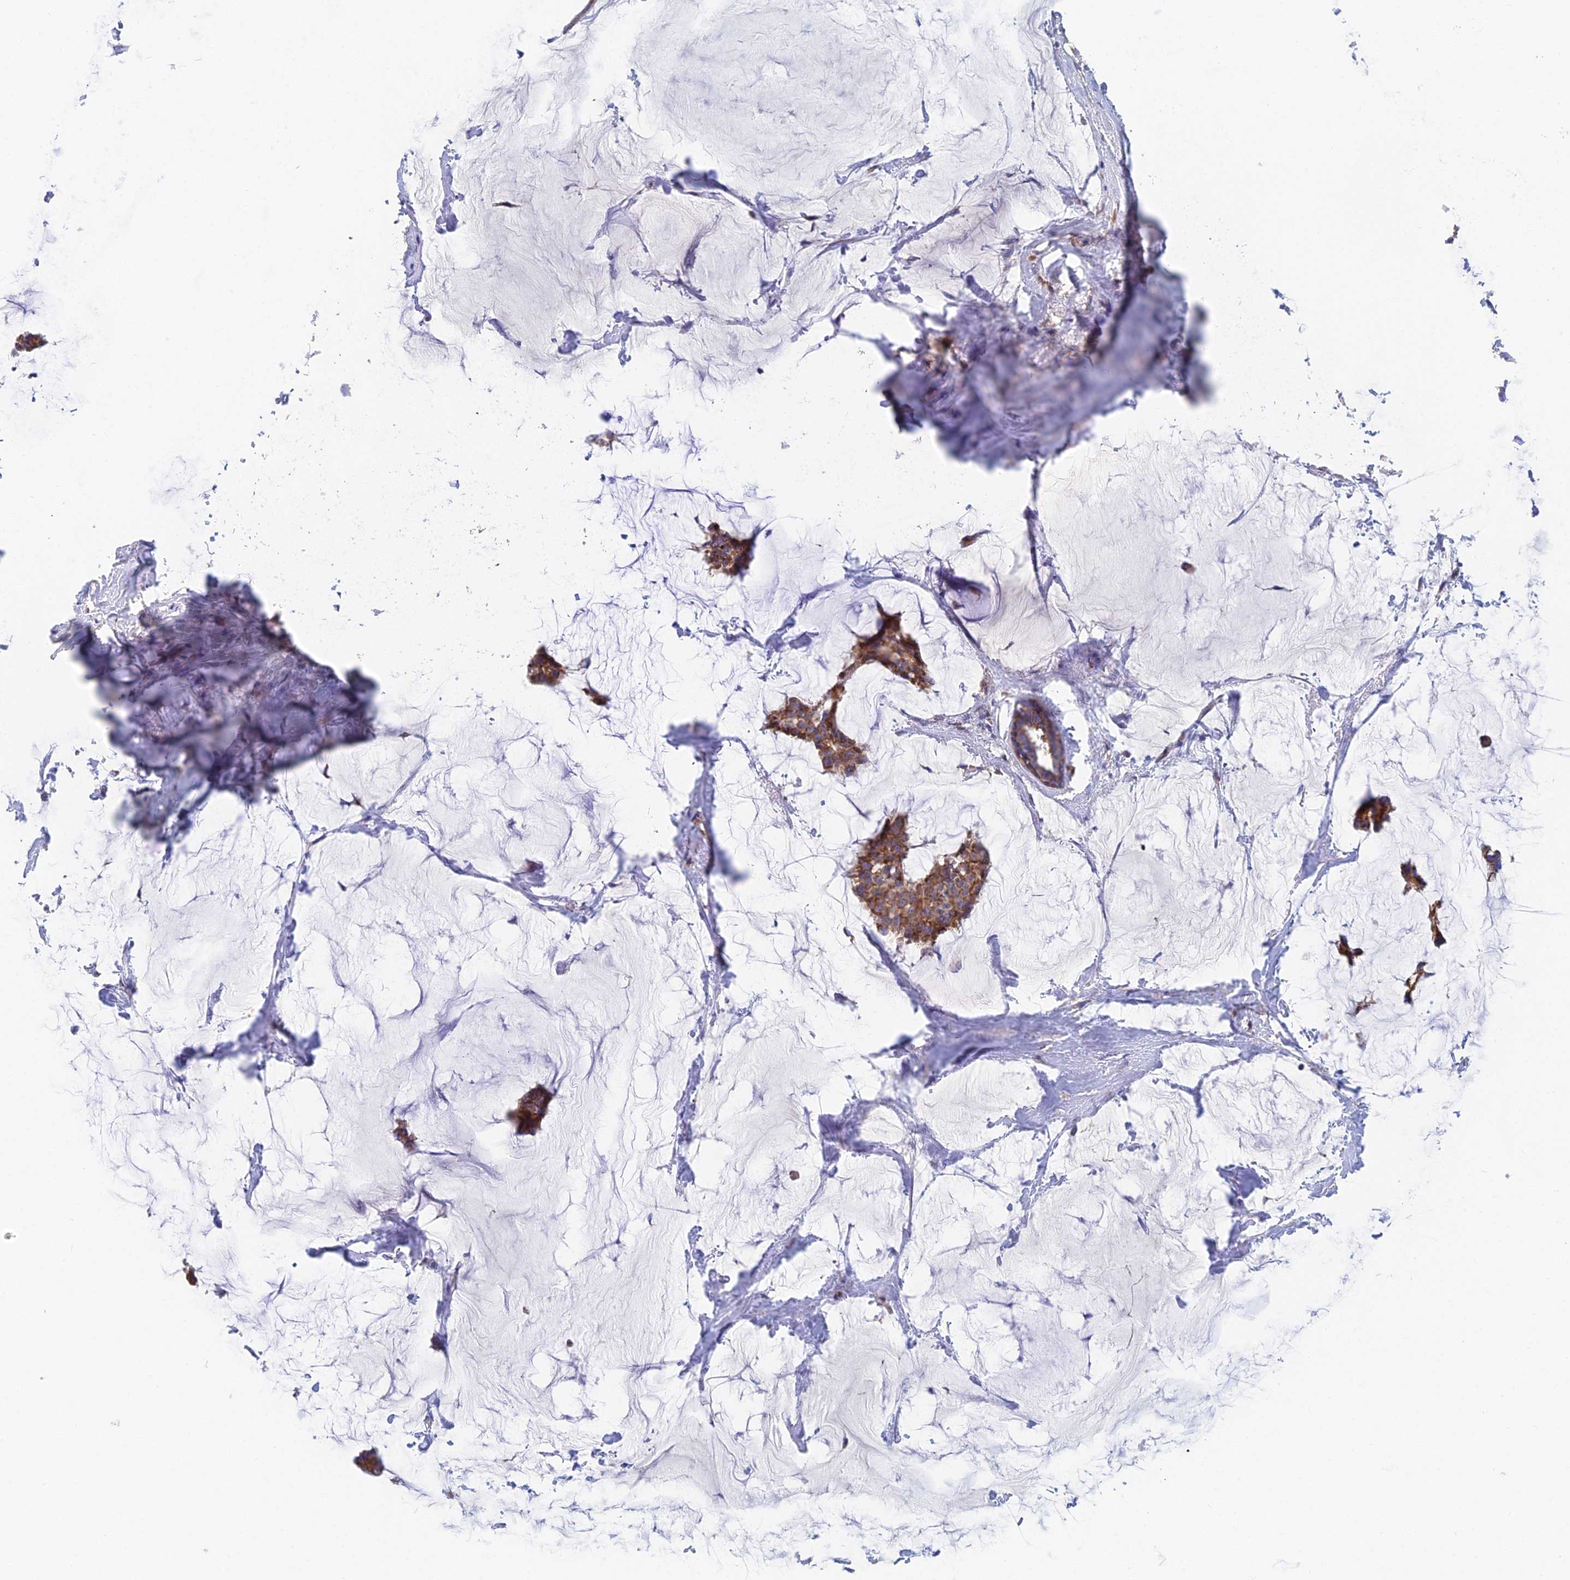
{"staining": {"intensity": "moderate", "quantity": ">75%", "location": "cytoplasmic/membranous"}, "tissue": "breast cancer", "cell_type": "Tumor cells", "image_type": "cancer", "snomed": [{"axis": "morphology", "description": "Duct carcinoma"}, {"axis": "topography", "description": "Breast"}], "caption": "Immunohistochemical staining of human breast cancer (infiltrating ductal carcinoma) shows moderate cytoplasmic/membranous protein positivity in about >75% of tumor cells. (DAB (3,3'-diaminobenzidine) IHC with brightfield microscopy, high magnification).", "gene": "ECSIT", "patient": {"sex": "female", "age": 93}}